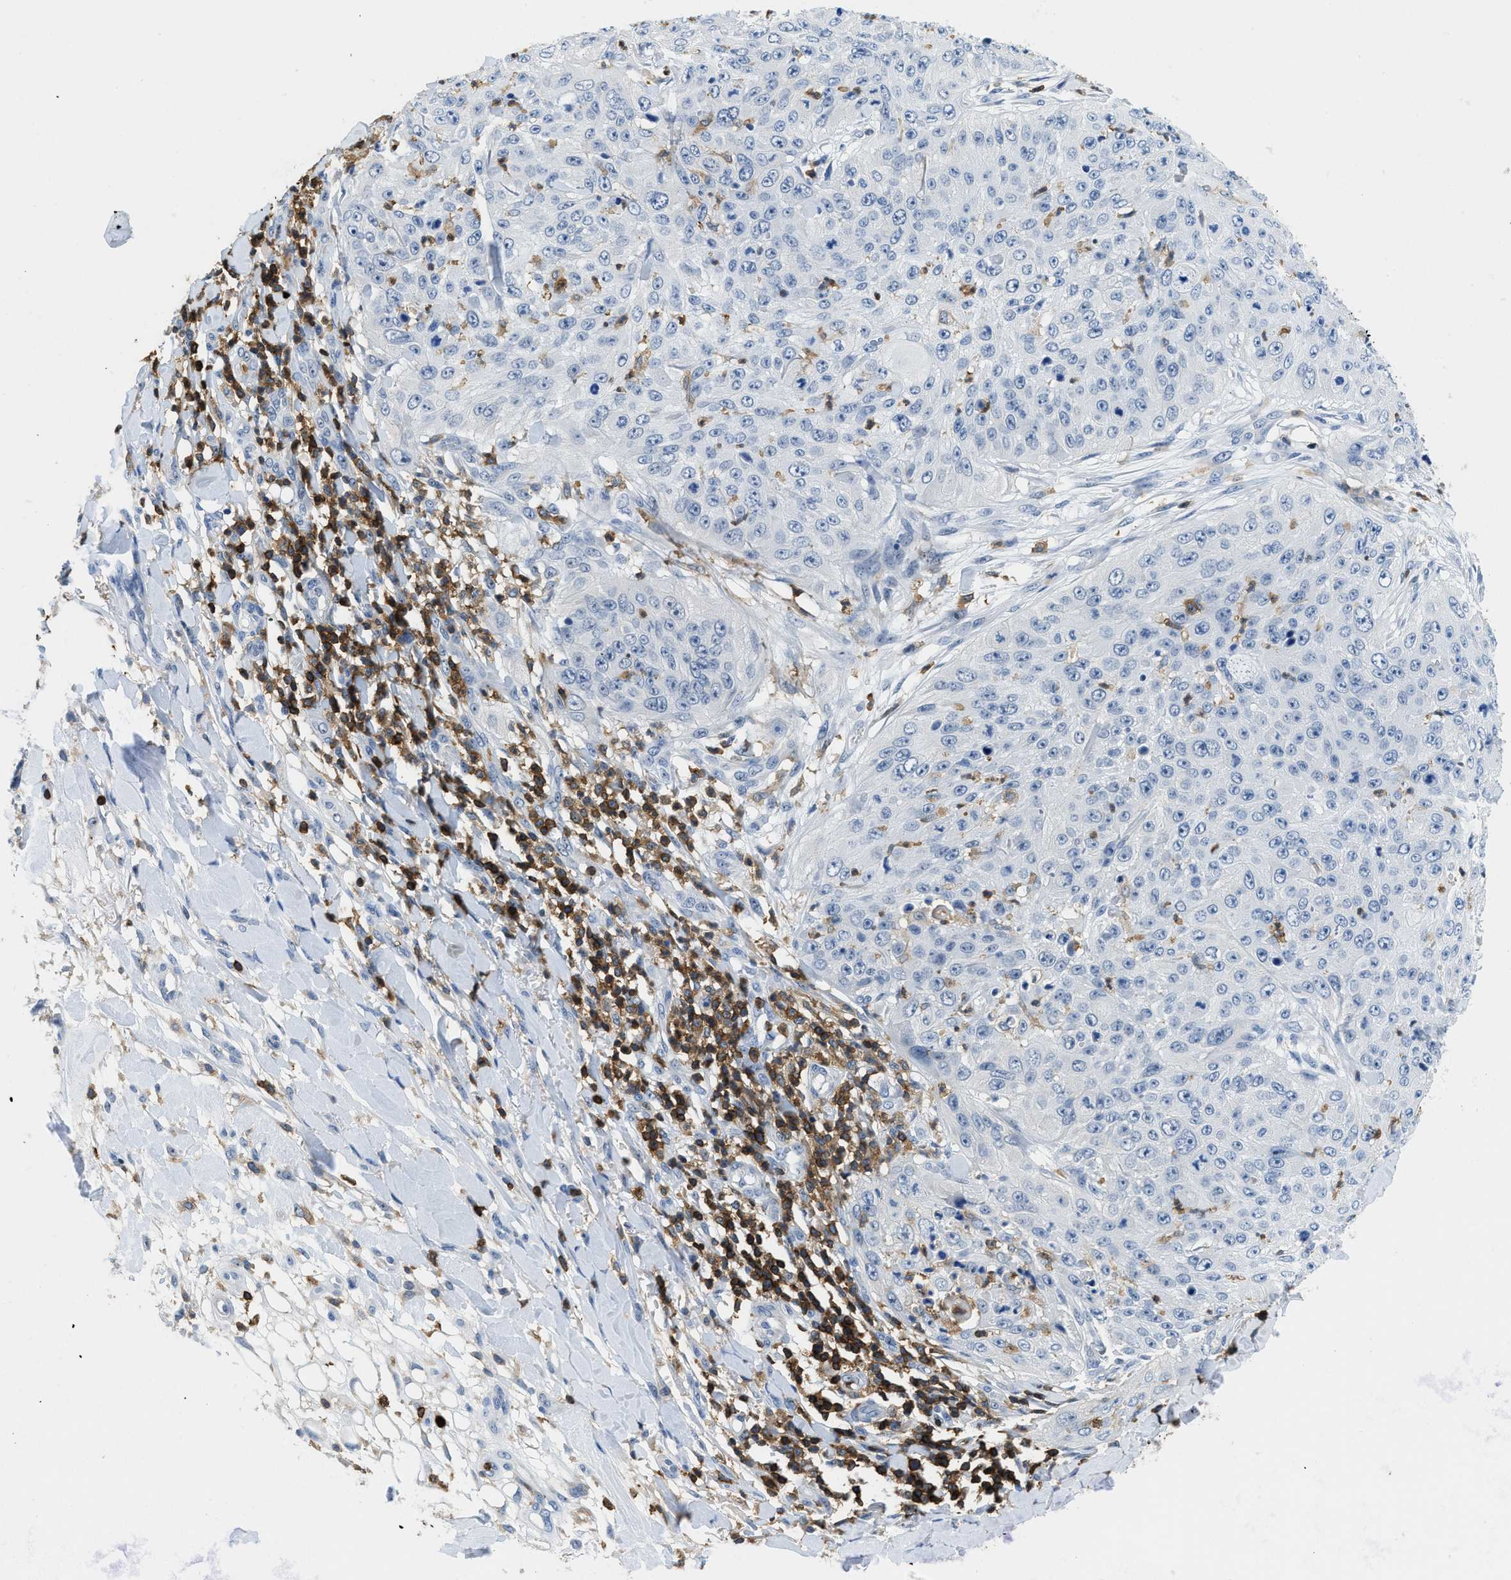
{"staining": {"intensity": "negative", "quantity": "none", "location": "none"}, "tissue": "skin cancer", "cell_type": "Tumor cells", "image_type": "cancer", "snomed": [{"axis": "morphology", "description": "Squamous cell carcinoma, NOS"}, {"axis": "topography", "description": "Skin"}], "caption": "Histopathology image shows no significant protein positivity in tumor cells of skin squamous cell carcinoma. (Stains: DAB (3,3'-diaminobenzidine) immunohistochemistry (IHC) with hematoxylin counter stain, Microscopy: brightfield microscopy at high magnification).", "gene": "FAM151A", "patient": {"sex": "female", "age": 80}}